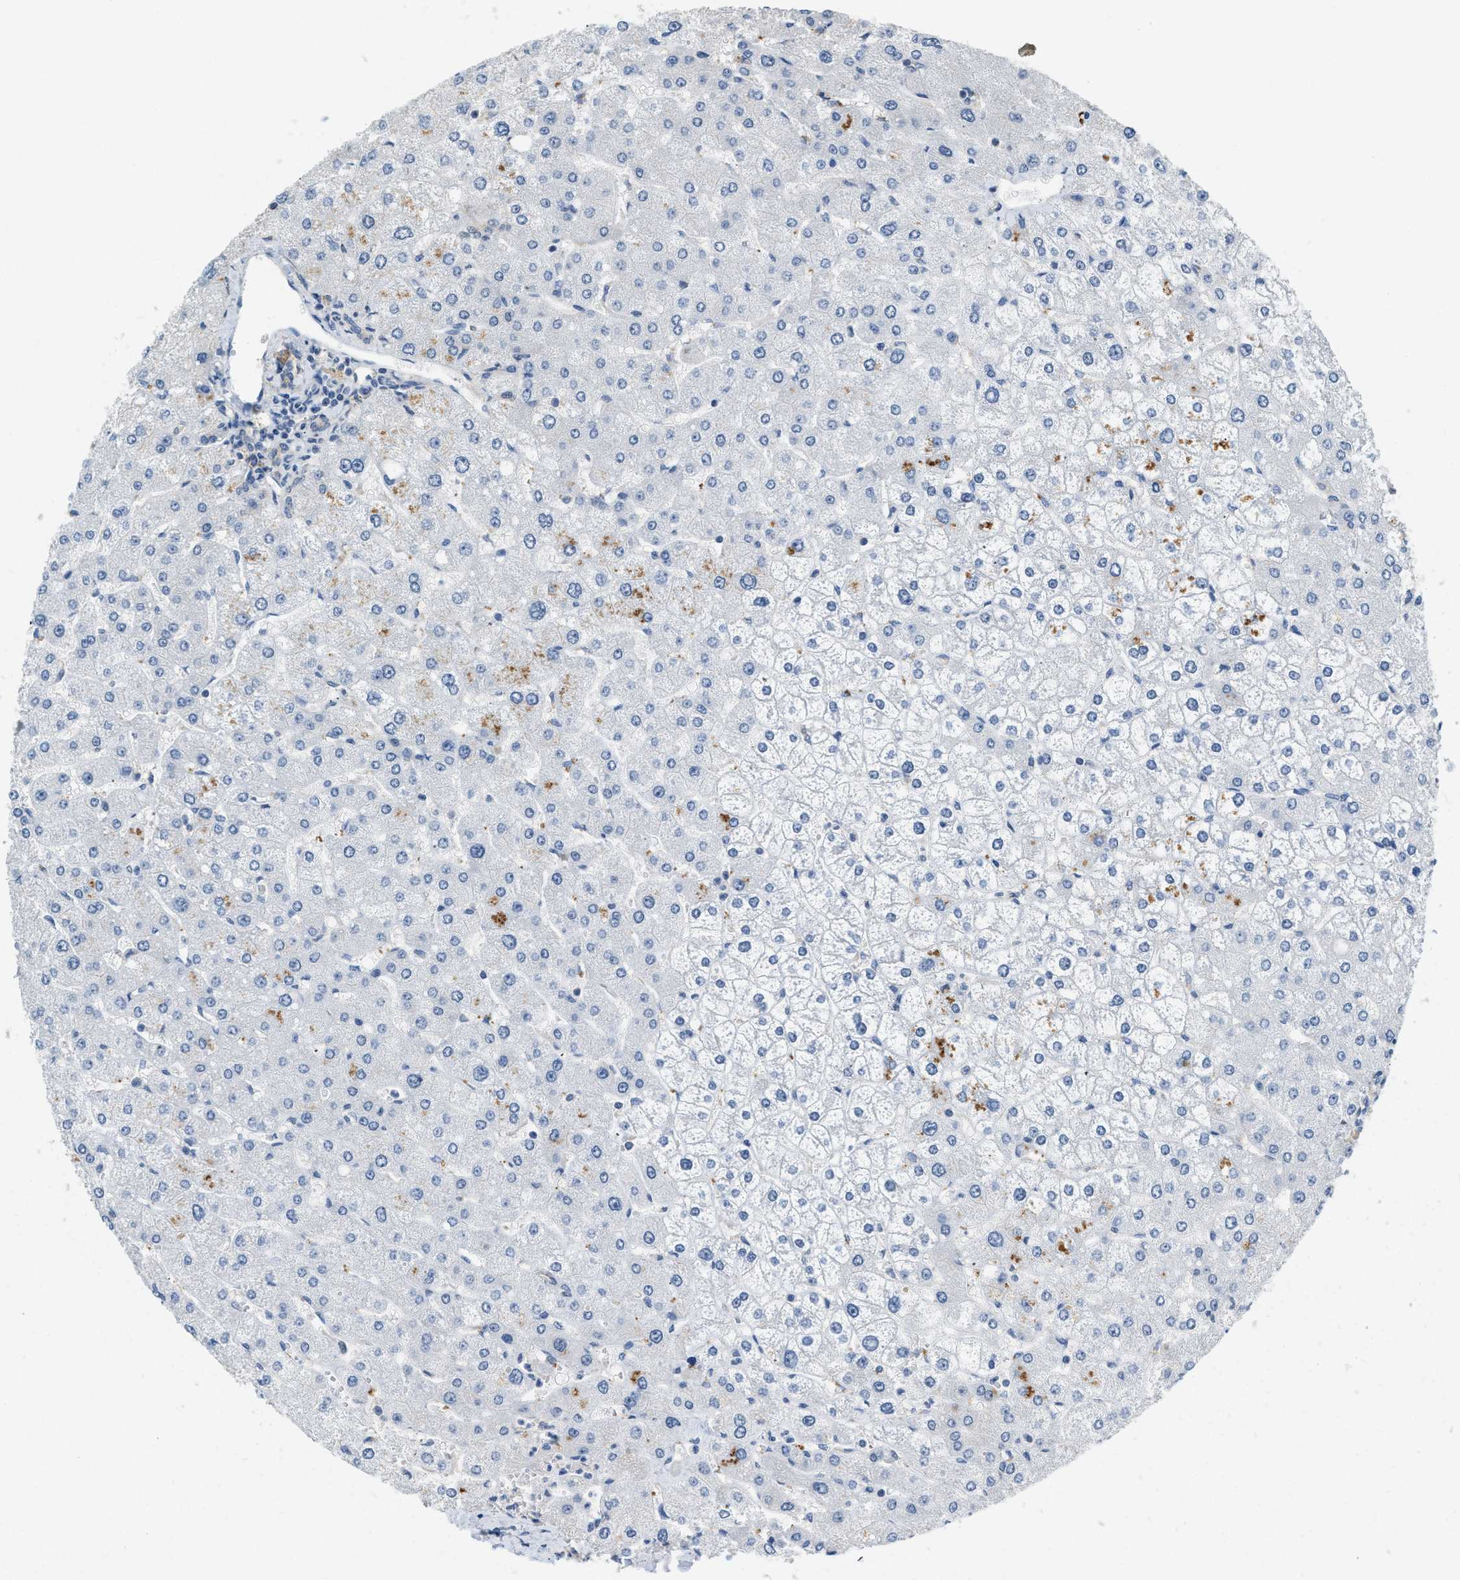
{"staining": {"intensity": "negative", "quantity": "none", "location": "none"}, "tissue": "liver", "cell_type": "Cholangiocytes", "image_type": "normal", "snomed": [{"axis": "morphology", "description": "Normal tissue, NOS"}, {"axis": "topography", "description": "Liver"}], "caption": "IHC histopathology image of normal human liver stained for a protein (brown), which exhibits no staining in cholangiocytes.", "gene": "TMEM154", "patient": {"sex": "male", "age": 55}}